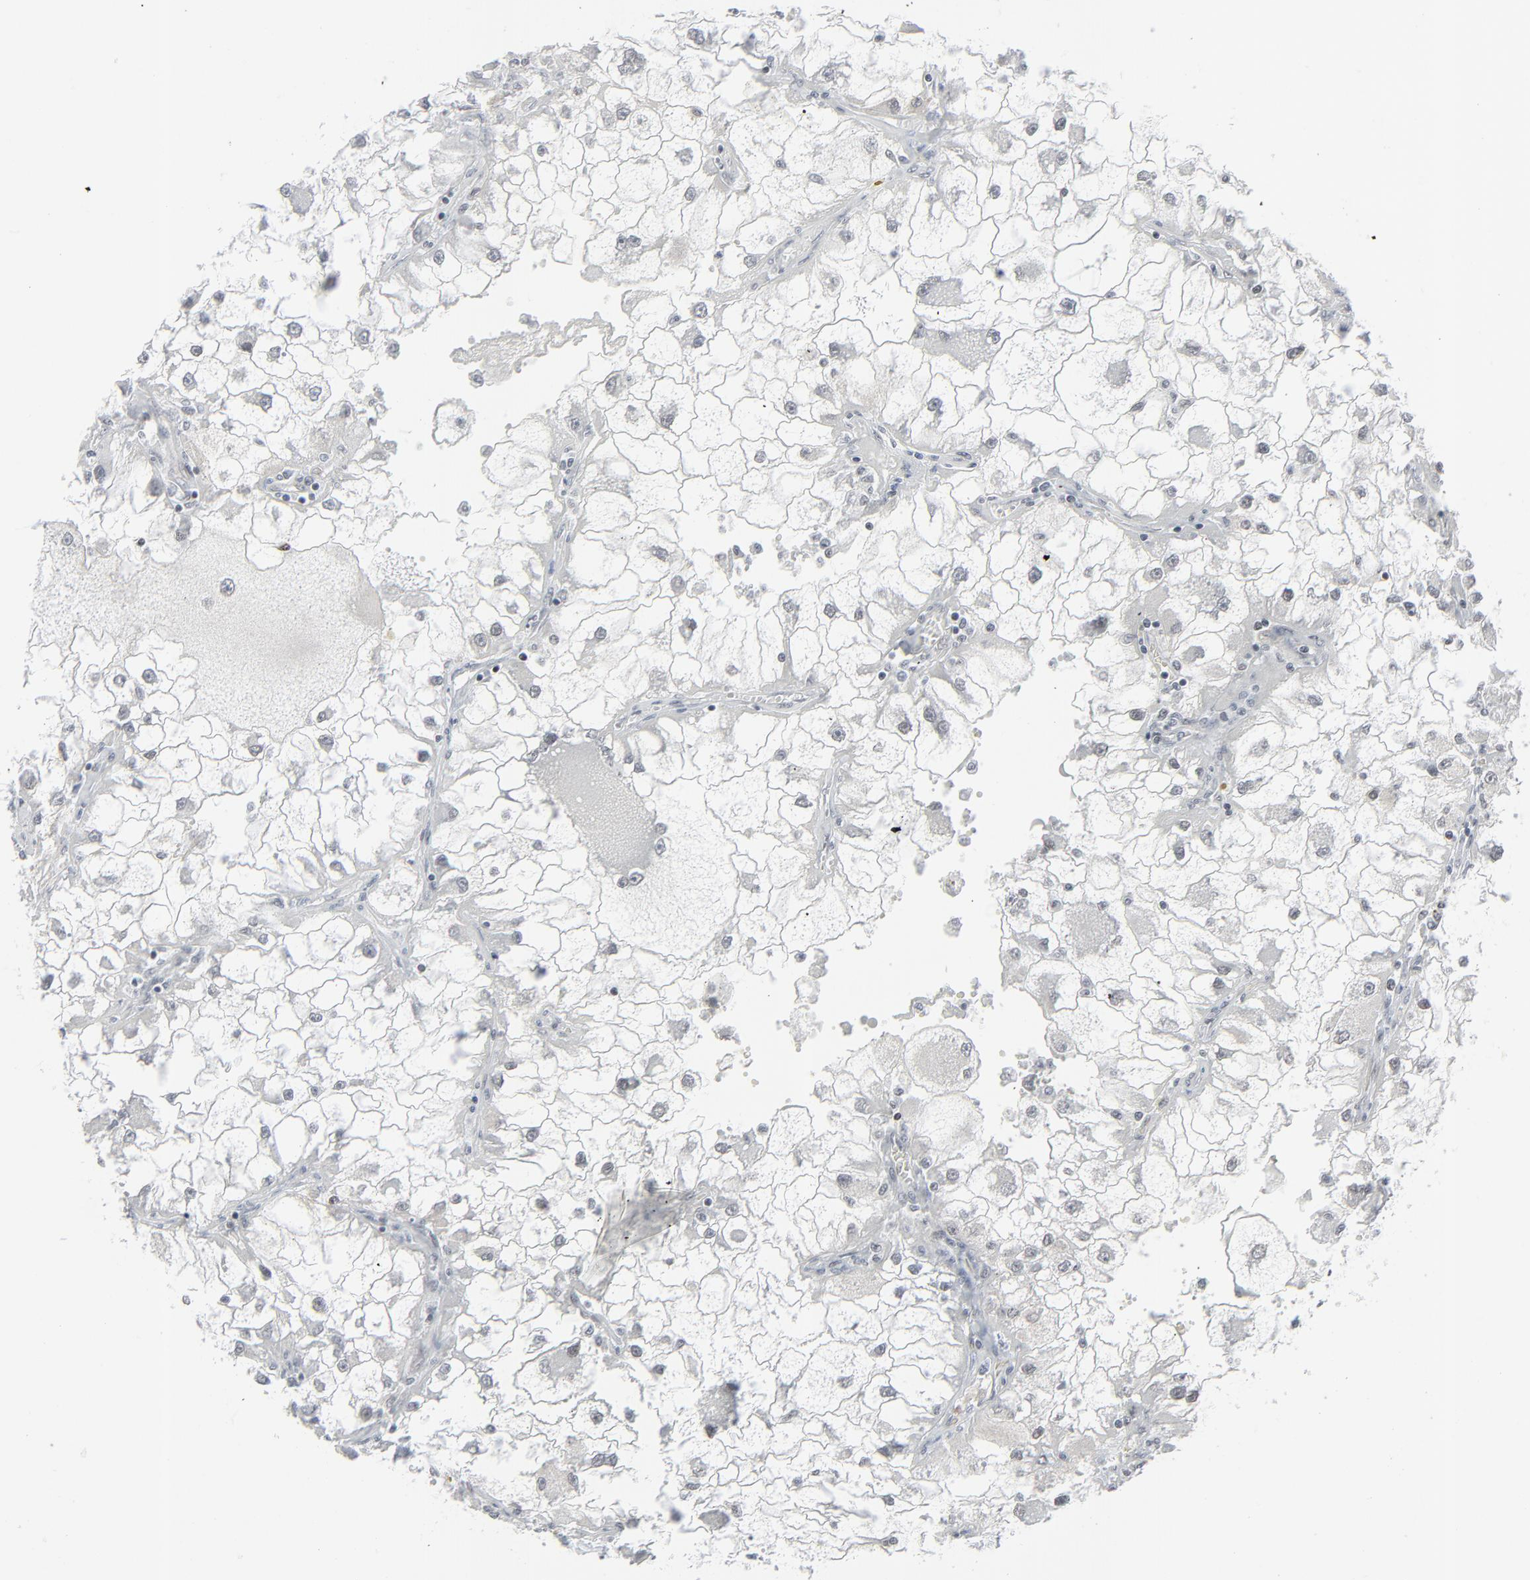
{"staining": {"intensity": "negative", "quantity": "none", "location": "none"}, "tissue": "renal cancer", "cell_type": "Tumor cells", "image_type": "cancer", "snomed": [{"axis": "morphology", "description": "Adenocarcinoma, NOS"}, {"axis": "topography", "description": "Kidney"}], "caption": "DAB immunohistochemical staining of human adenocarcinoma (renal) exhibits no significant staining in tumor cells. (DAB (3,3'-diaminobenzidine) immunohistochemistry visualized using brightfield microscopy, high magnification).", "gene": "FBXO28", "patient": {"sex": "female", "age": 73}}